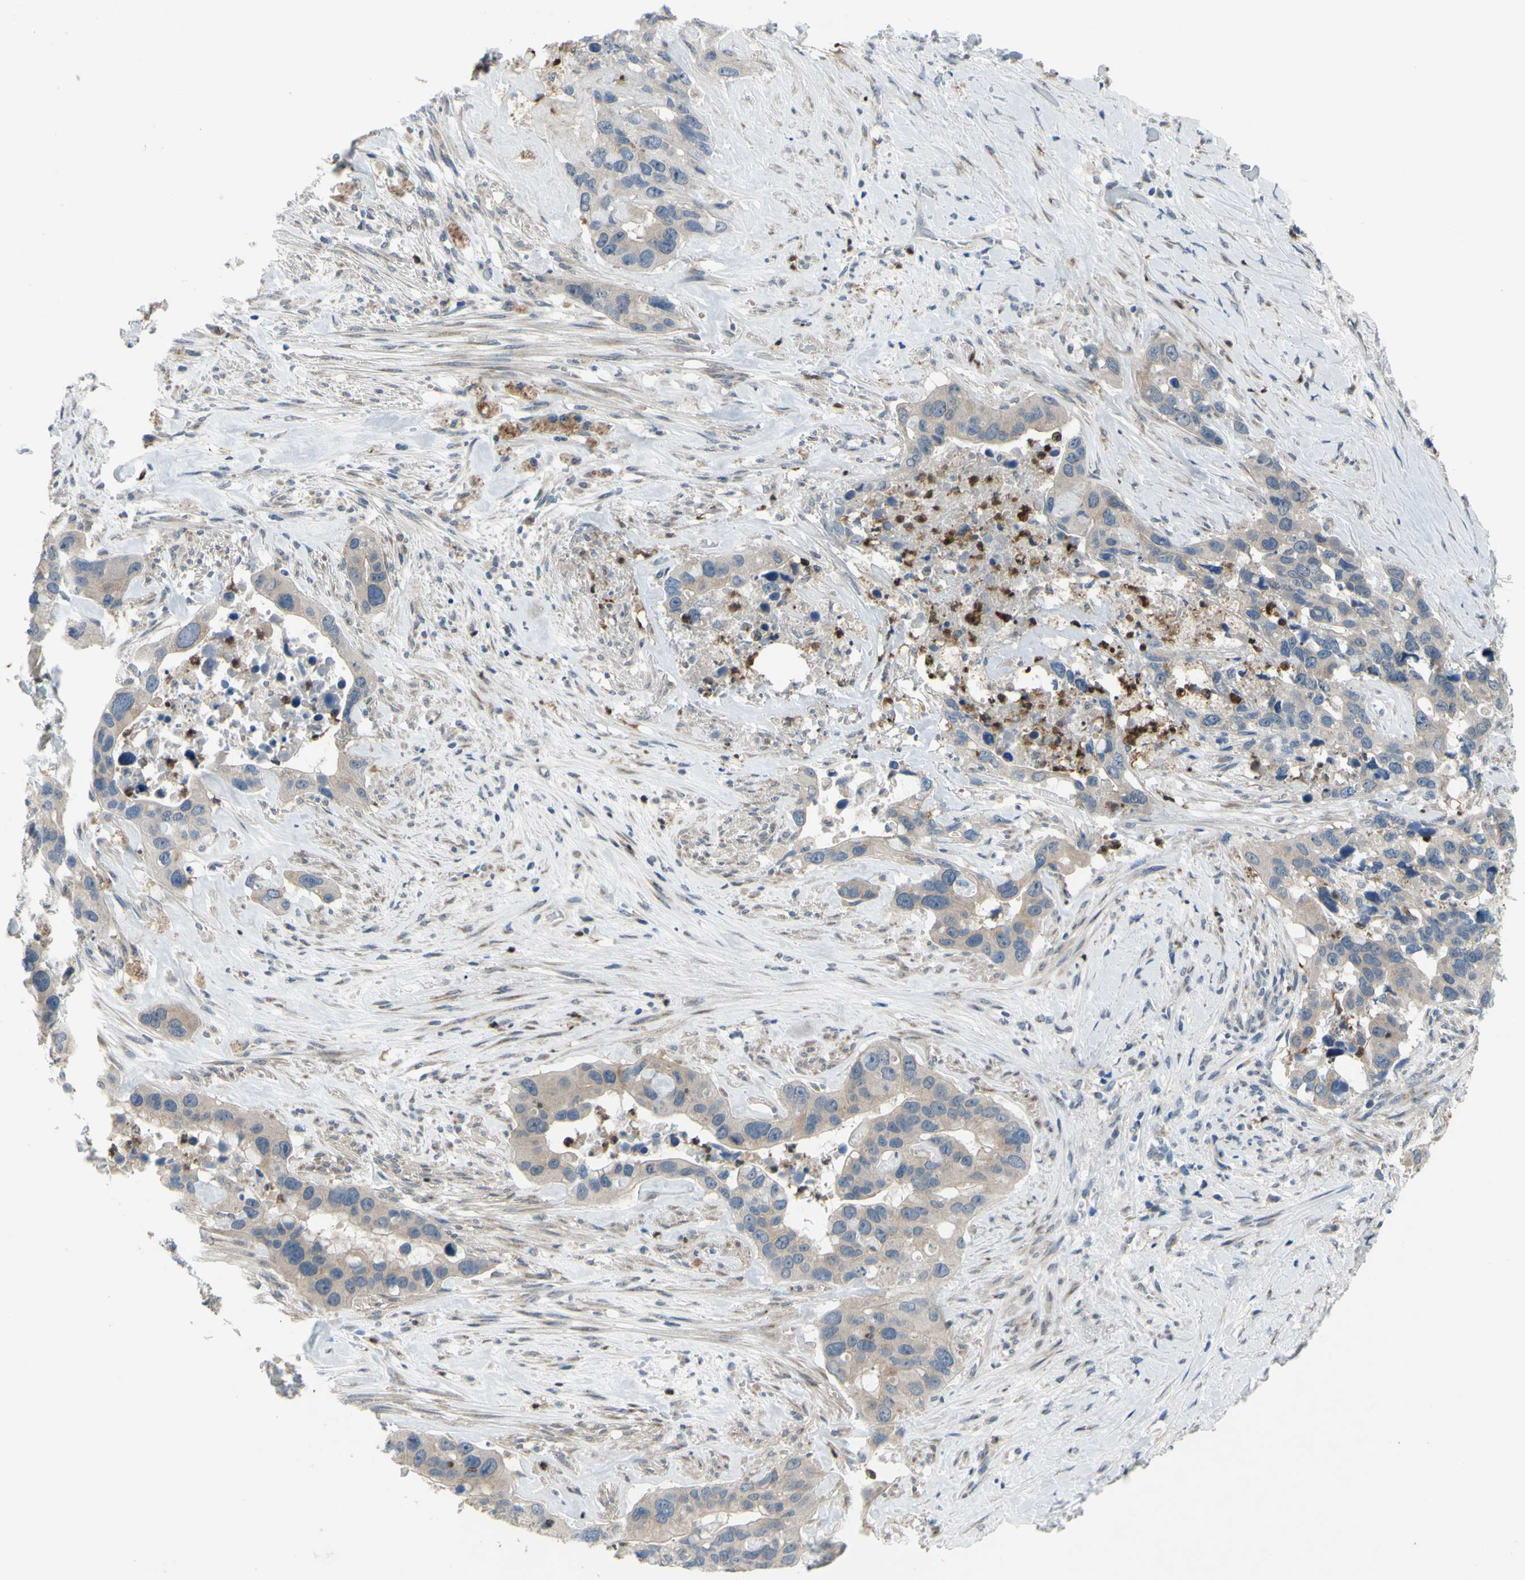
{"staining": {"intensity": "weak", "quantity": ">75%", "location": "cytoplasmic/membranous"}, "tissue": "liver cancer", "cell_type": "Tumor cells", "image_type": "cancer", "snomed": [{"axis": "morphology", "description": "Cholangiocarcinoma"}, {"axis": "topography", "description": "Liver"}], "caption": "Protein staining of cholangiocarcinoma (liver) tissue reveals weak cytoplasmic/membranous expression in approximately >75% of tumor cells.", "gene": "GRAMD2B", "patient": {"sex": "female", "age": 65}}